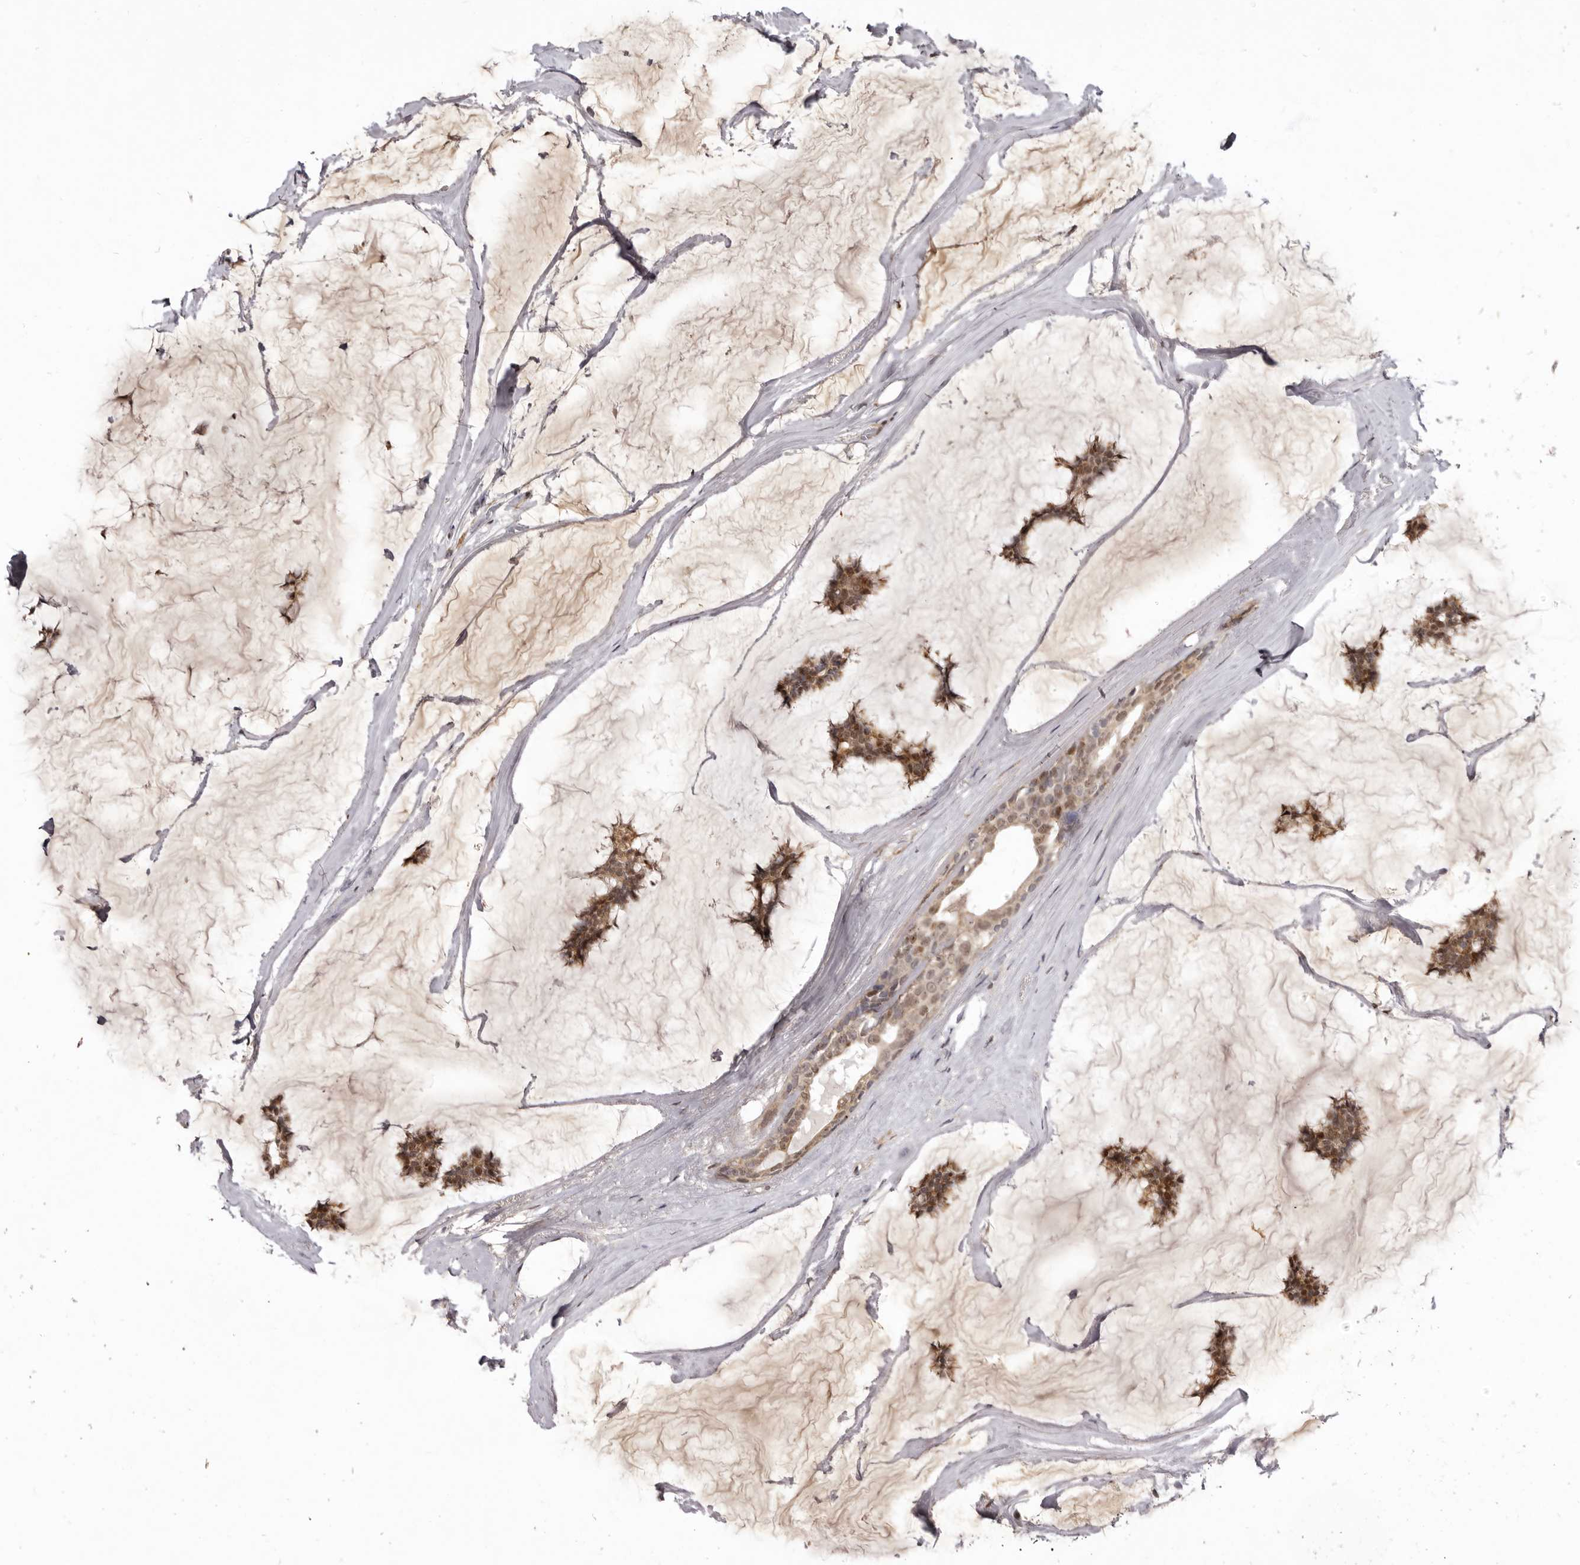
{"staining": {"intensity": "moderate", "quantity": ">75%", "location": "cytoplasmic/membranous,nuclear"}, "tissue": "breast cancer", "cell_type": "Tumor cells", "image_type": "cancer", "snomed": [{"axis": "morphology", "description": "Duct carcinoma"}, {"axis": "topography", "description": "Breast"}], "caption": "Moderate cytoplasmic/membranous and nuclear protein expression is present in about >75% of tumor cells in breast invasive ductal carcinoma.", "gene": "ZNF326", "patient": {"sex": "female", "age": 93}}